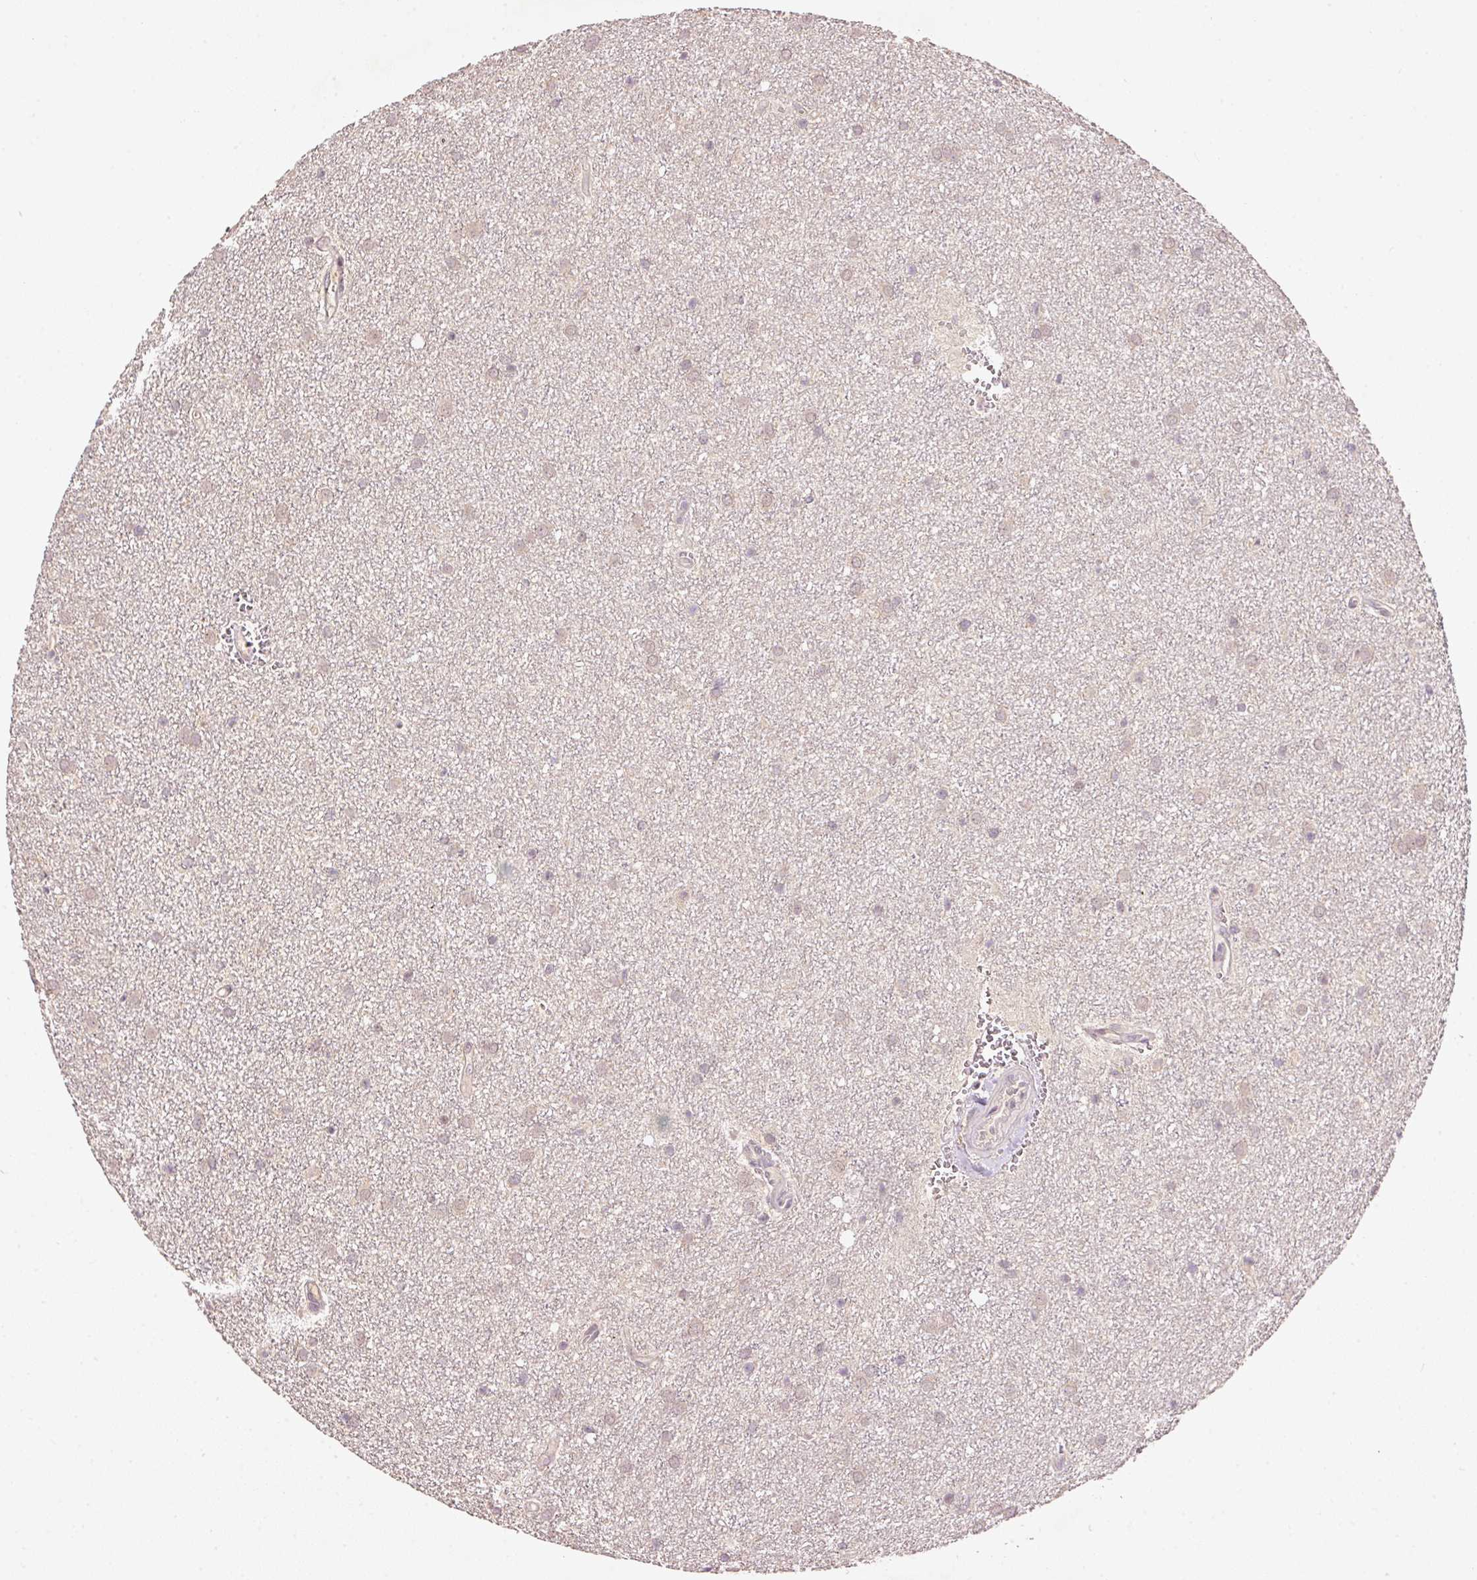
{"staining": {"intensity": "negative", "quantity": "none", "location": "none"}, "tissue": "glioma", "cell_type": "Tumor cells", "image_type": "cancer", "snomed": [{"axis": "morphology", "description": "Glioma, malignant, Low grade"}, {"axis": "topography", "description": "Cerebellum"}], "caption": "Immunohistochemical staining of malignant glioma (low-grade) reveals no significant expression in tumor cells.", "gene": "PCDHB1", "patient": {"sex": "female", "age": 5}}